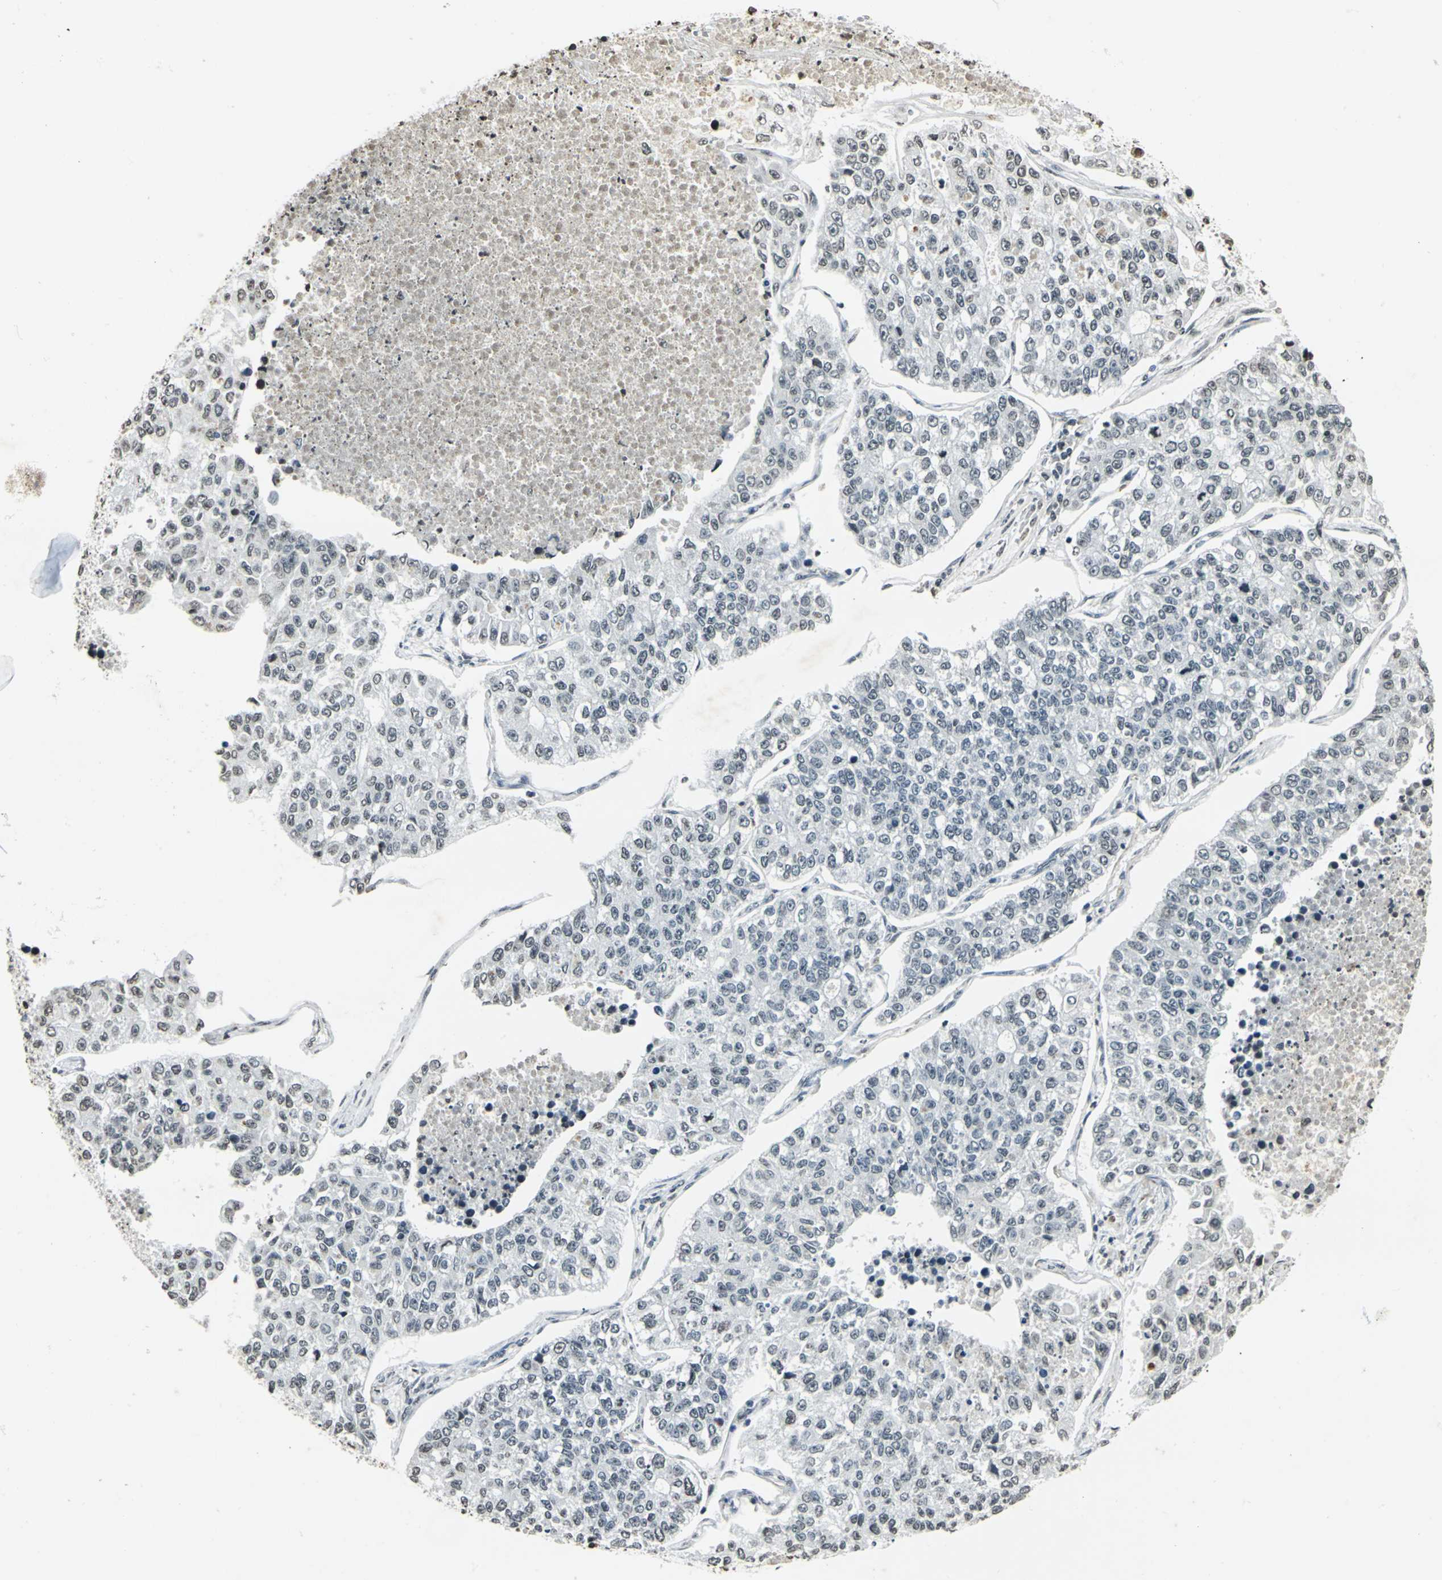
{"staining": {"intensity": "negative", "quantity": "none", "location": "none"}, "tissue": "lung cancer", "cell_type": "Tumor cells", "image_type": "cancer", "snomed": [{"axis": "morphology", "description": "Adenocarcinoma, NOS"}, {"axis": "topography", "description": "Lung"}], "caption": "Immunohistochemistry of human lung cancer (adenocarcinoma) exhibits no staining in tumor cells.", "gene": "MCM4", "patient": {"sex": "male", "age": 49}}